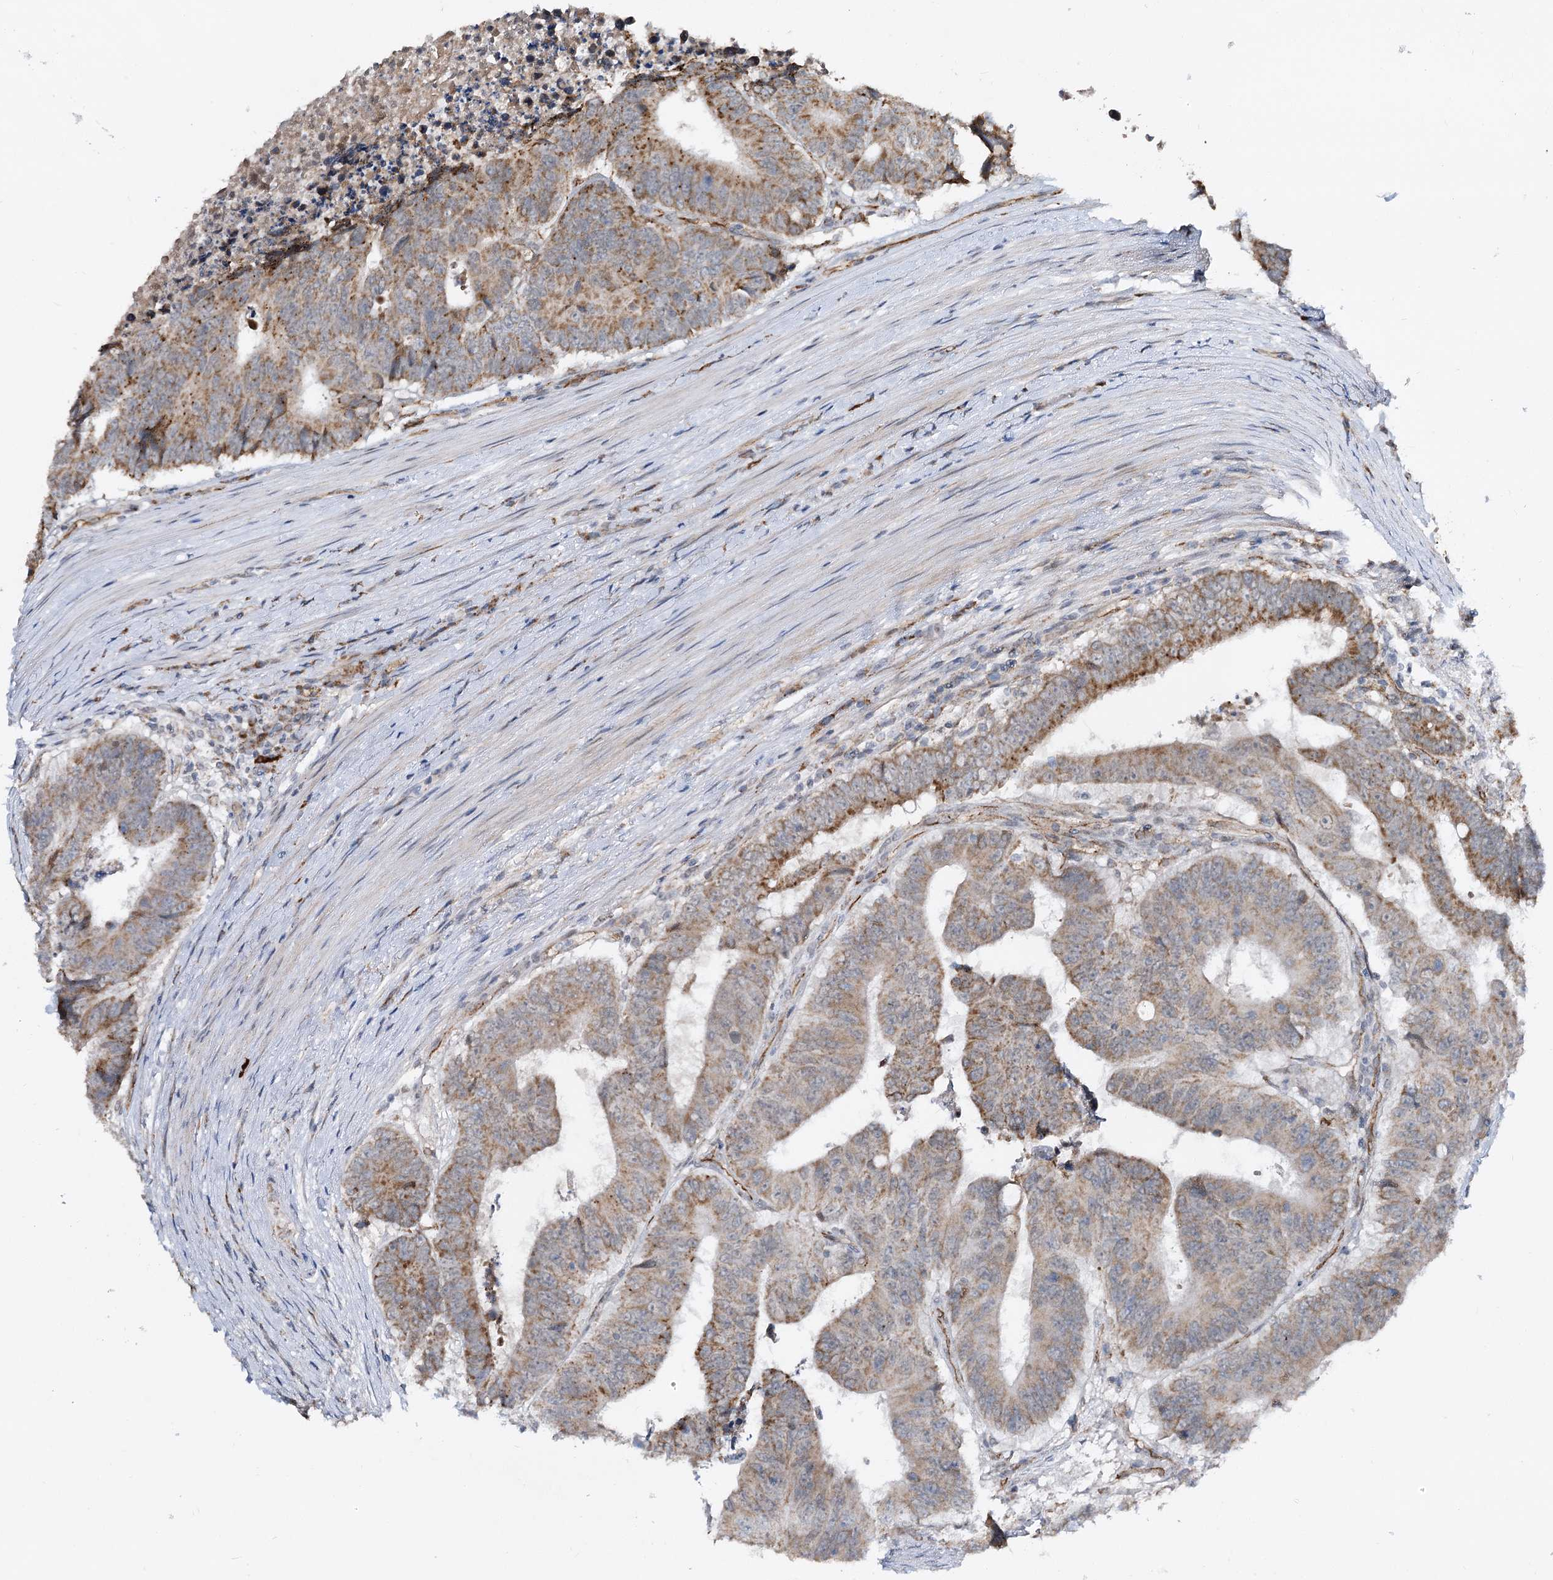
{"staining": {"intensity": "moderate", "quantity": "25%-75%", "location": "cytoplasmic/membranous"}, "tissue": "colorectal cancer", "cell_type": "Tumor cells", "image_type": "cancer", "snomed": [{"axis": "morphology", "description": "Adenocarcinoma, NOS"}, {"axis": "topography", "description": "Rectum"}], "caption": "Immunohistochemical staining of human colorectal cancer (adenocarcinoma) exhibits medium levels of moderate cytoplasmic/membranous protein expression in about 25%-75% of tumor cells. The staining was performed using DAB (3,3'-diaminobenzidine), with brown indicating positive protein expression. Nuclei are stained blue with hematoxylin.", "gene": "CBR4", "patient": {"sex": "male", "age": 84}}